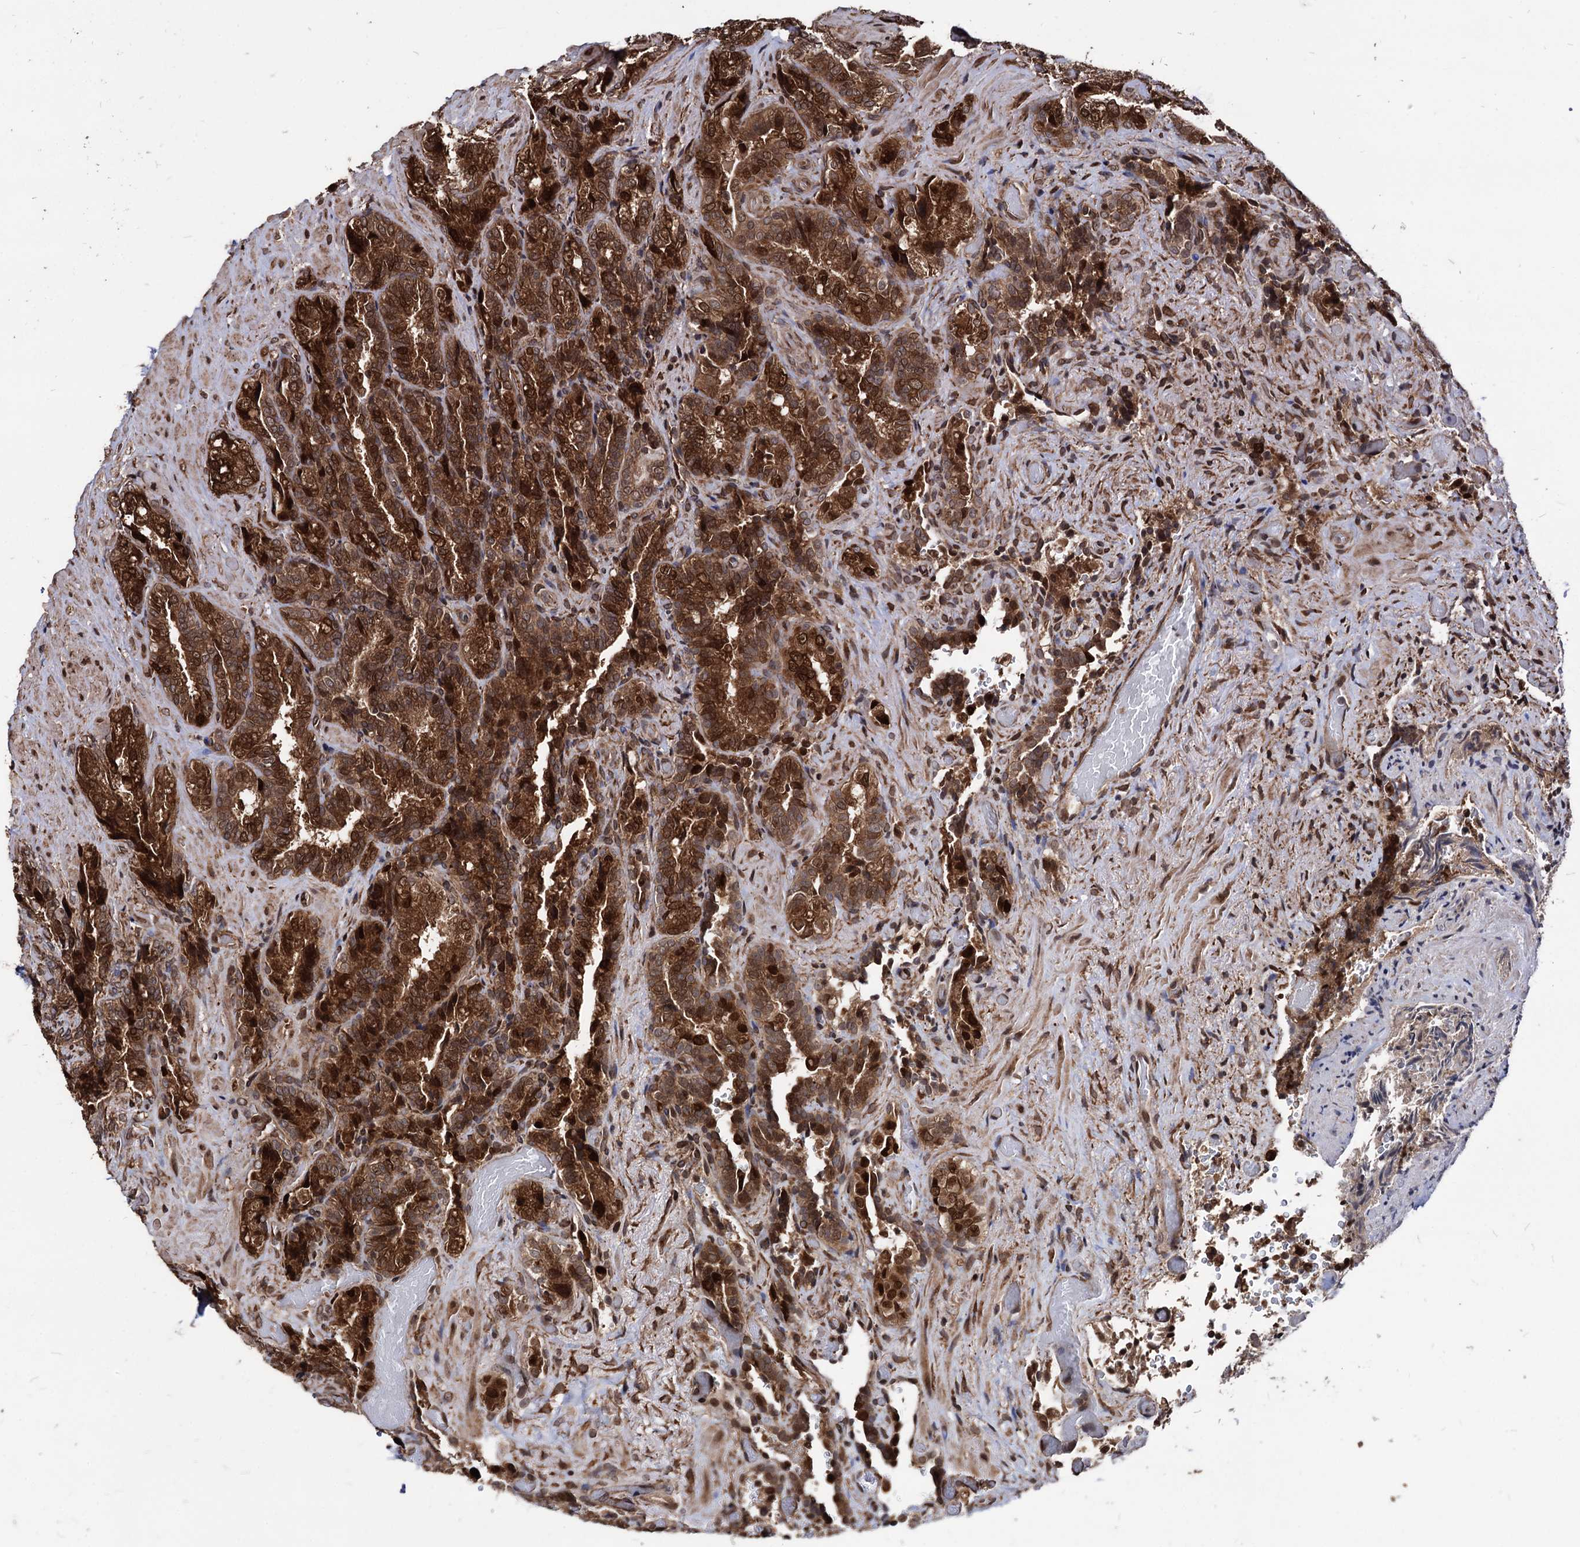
{"staining": {"intensity": "strong", "quantity": ">75%", "location": "cytoplasmic/membranous,nuclear"}, "tissue": "seminal vesicle", "cell_type": "Glandular cells", "image_type": "normal", "snomed": [{"axis": "morphology", "description": "Normal tissue, NOS"}, {"axis": "topography", "description": "Prostate and seminal vesicle, NOS"}, {"axis": "topography", "description": "Prostate"}, {"axis": "topography", "description": "Seminal veicle"}], "caption": "Immunohistochemical staining of unremarkable human seminal vesicle shows >75% levels of strong cytoplasmic/membranous,nuclear protein staining in about >75% of glandular cells. (DAB IHC, brown staining for protein, blue staining for nuclei).", "gene": "ANKRD12", "patient": {"sex": "male", "age": 67}}